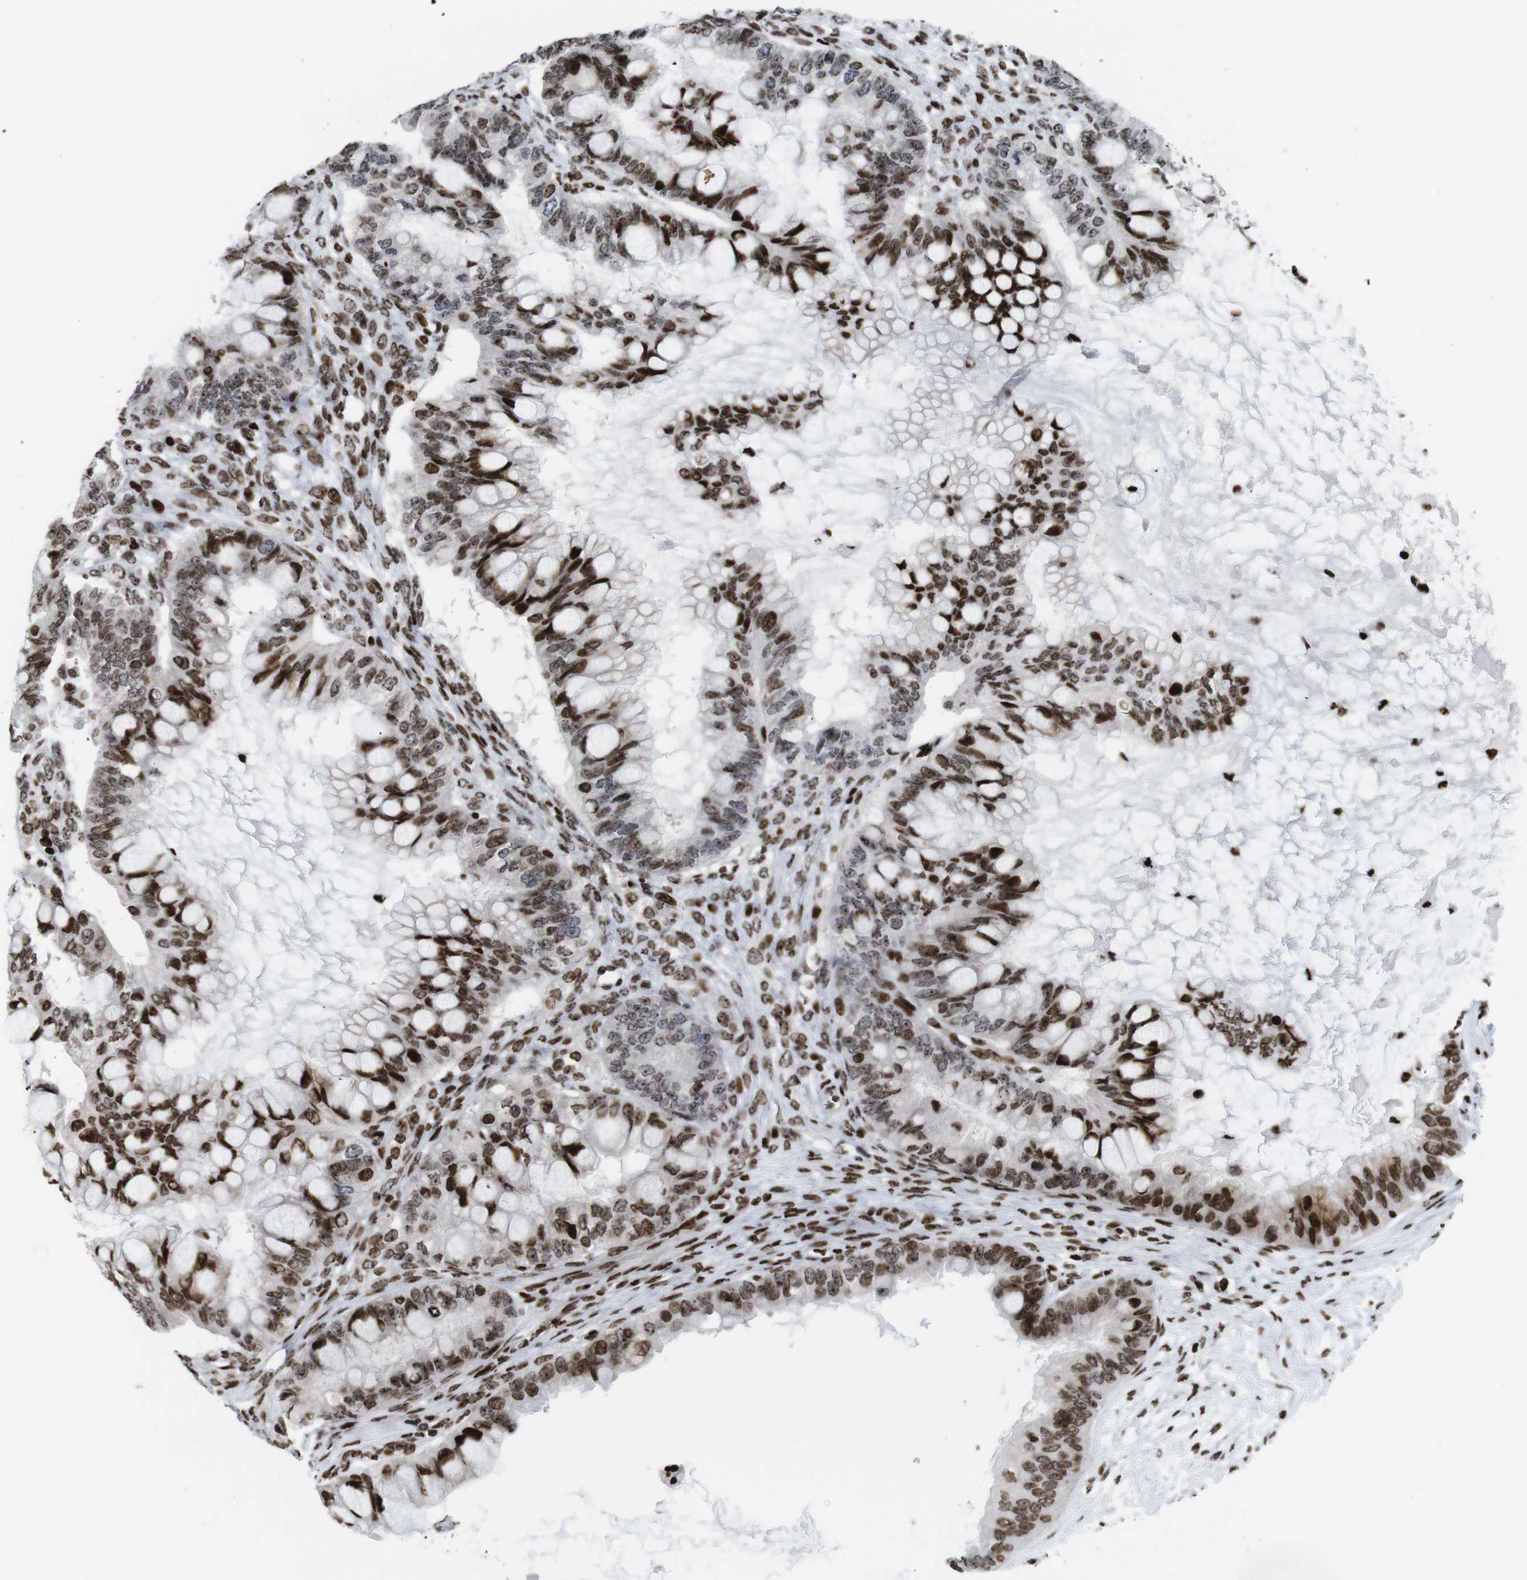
{"staining": {"intensity": "strong", "quantity": ">75%", "location": "nuclear"}, "tissue": "ovarian cancer", "cell_type": "Tumor cells", "image_type": "cancer", "snomed": [{"axis": "morphology", "description": "Cystadenocarcinoma, mucinous, NOS"}, {"axis": "topography", "description": "Ovary"}], "caption": "Ovarian cancer (mucinous cystadenocarcinoma) stained with a brown dye displays strong nuclear positive staining in about >75% of tumor cells.", "gene": "H1-4", "patient": {"sex": "female", "age": 80}}